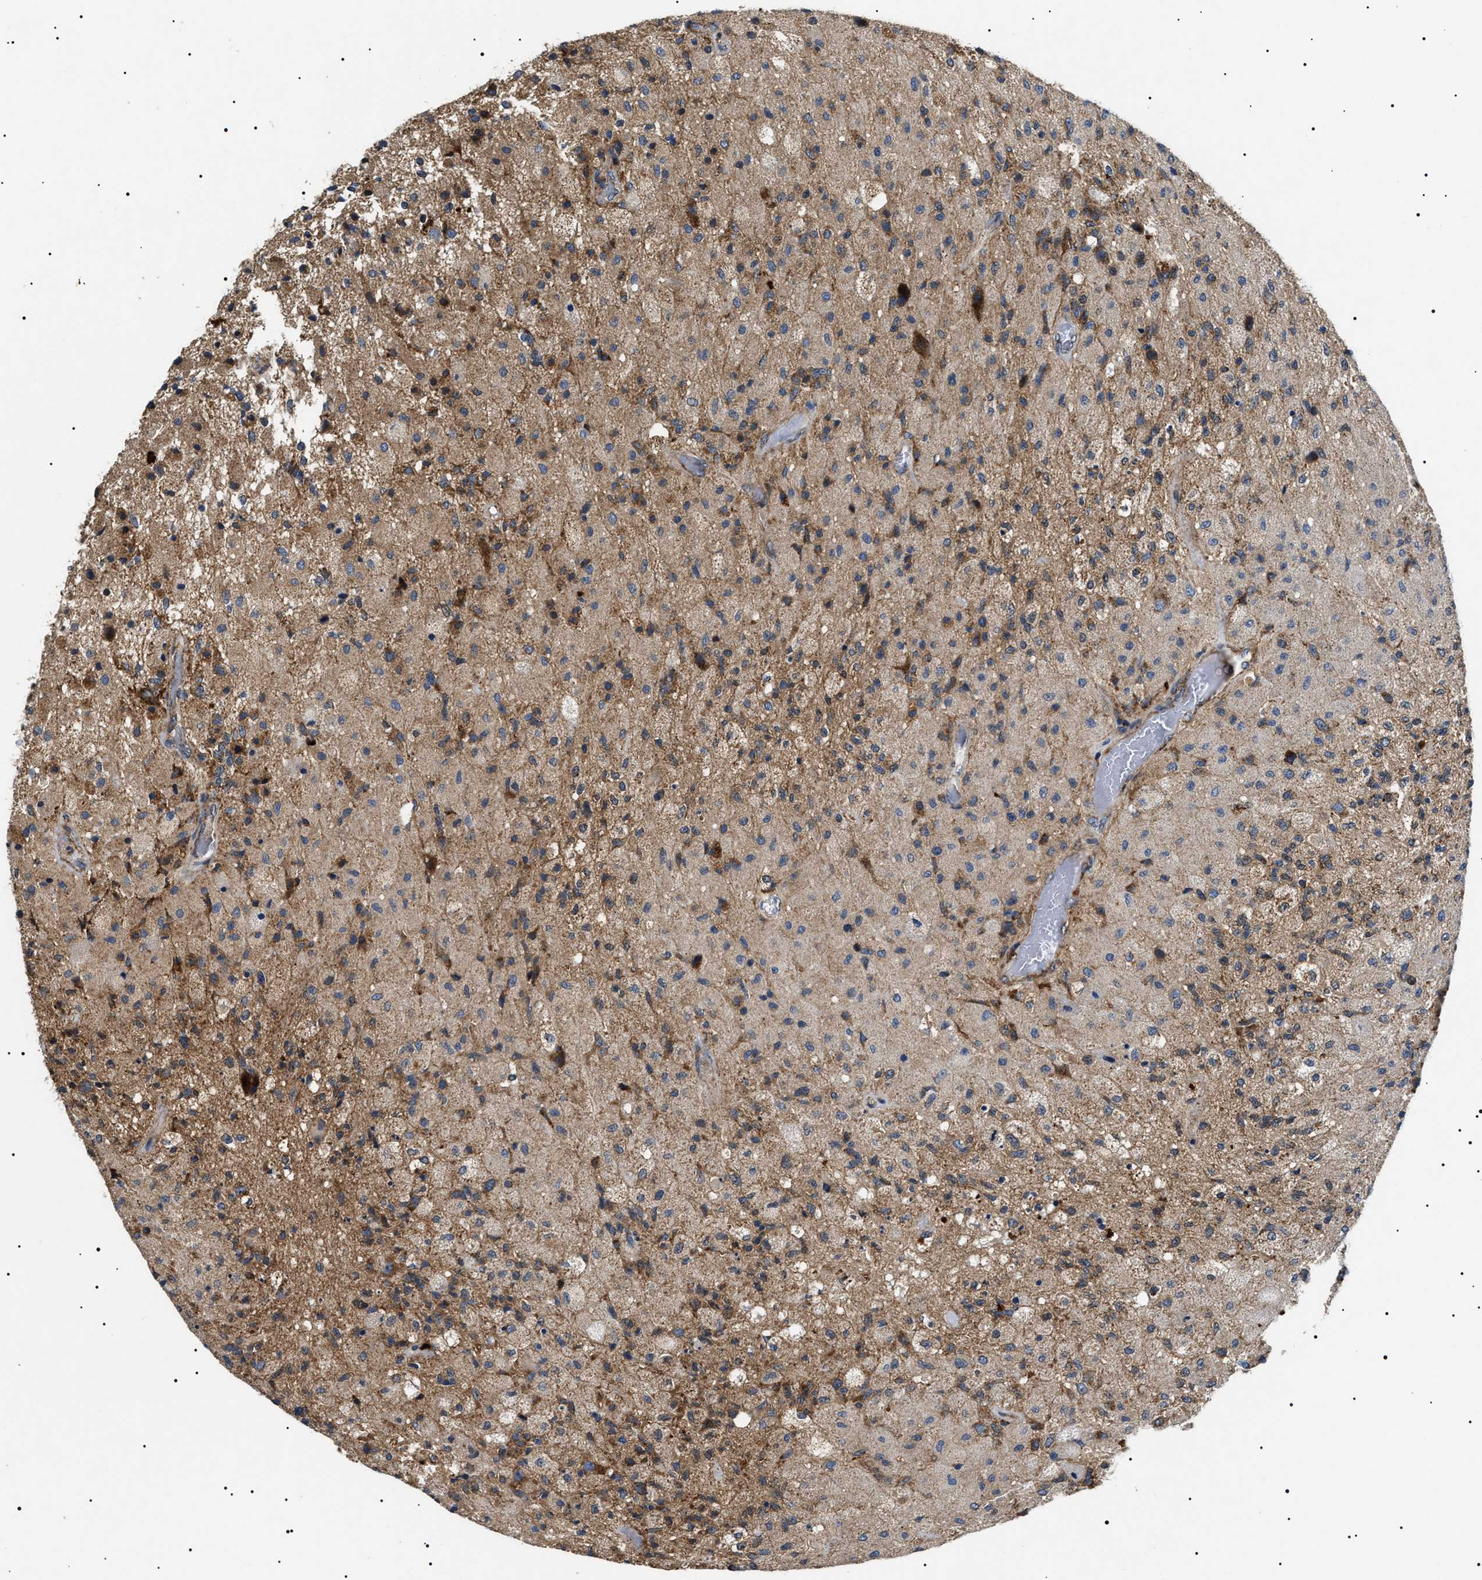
{"staining": {"intensity": "moderate", "quantity": ">75%", "location": "cytoplasmic/membranous"}, "tissue": "glioma", "cell_type": "Tumor cells", "image_type": "cancer", "snomed": [{"axis": "morphology", "description": "Normal tissue, NOS"}, {"axis": "morphology", "description": "Glioma, malignant, High grade"}, {"axis": "topography", "description": "Cerebral cortex"}], "caption": "The micrograph demonstrates immunohistochemical staining of glioma. There is moderate cytoplasmic/membranous expression is identified in approximately >75% of tumor cells.", "gene": "OXSM", "patient": {"sex": "male", "age": 77}}